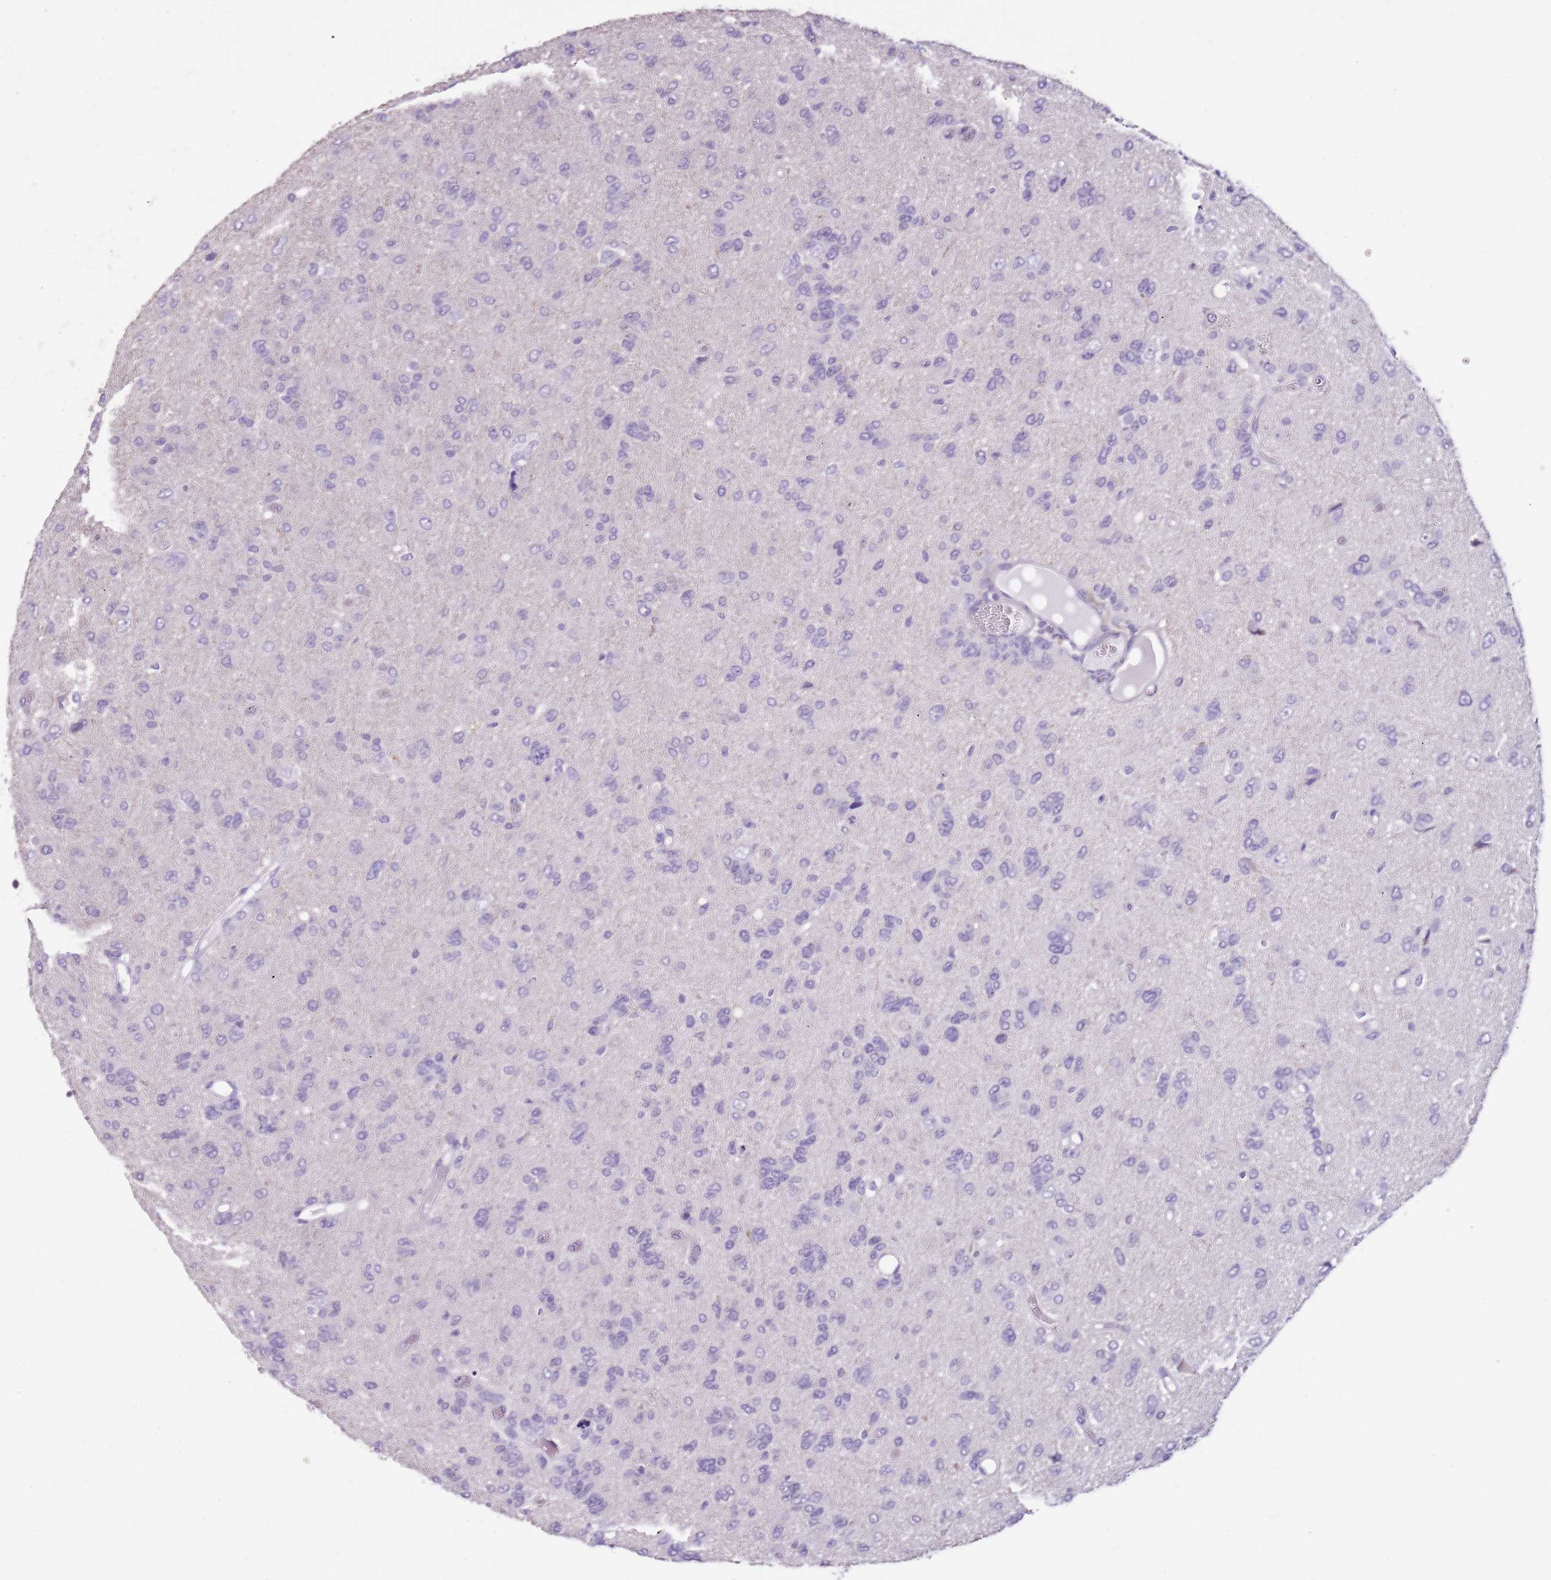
{"staining": {"intensity": "negative", "quantity": "none", "location": "none"}, "tissue": "glioma", "cell_type": "Tumor cells", "image_type": "cancer", "snomed": [{"axis": "morphology", "description": "Glioma, malignant, High grade"}, {"axis": "topography", "description": "Brain"}], "caption": "IHC of human malignant glioma (high-grade) displays no positivity in tumor cells. Brightfield microscopy of immunohistochemistry (IHC) stained with DAB (3,3'-diaminobenzidine) (brown) and hematoxylin (blue), captured at high magnification.", "gene": "NKX2-3", "patient": {"sex": "female", "age": 59}}